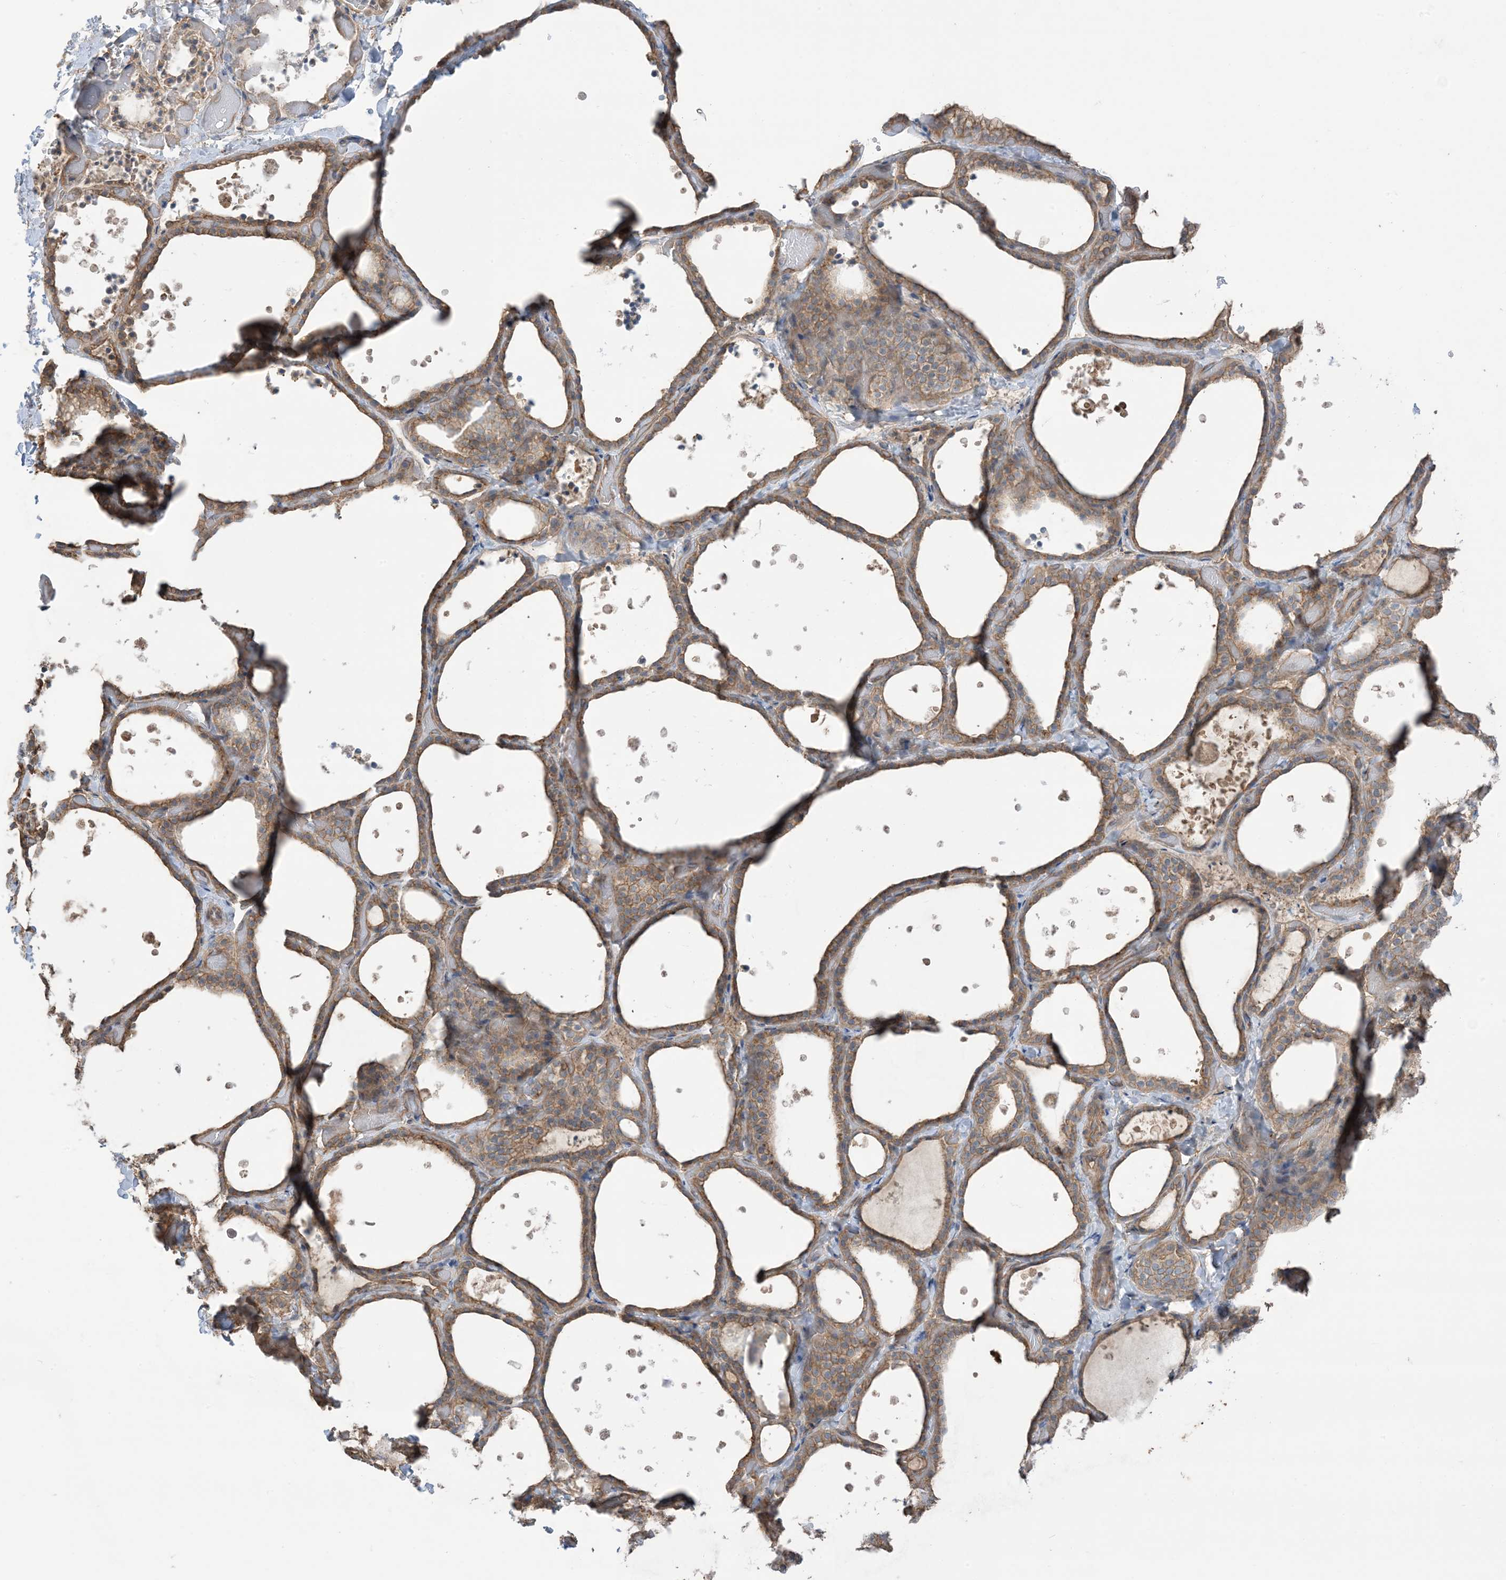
{"staining": {"intensity": "moderate", "quantity": "25%-75%", "location": "cytoplasmic/membranous"}, "tissue": "thyroid gland", "cell_type": "Glandular cells", "image_type": "normal", "snomed": [{"axis": "morphology", "description": "Normal tissue, NOS"}, {"axis": "topography", "description": "Thyroid gland"}], "caption": "Immunohistochemistry micrograph of normal thyroid gland stained for a protein (brown), which displays medium levels of moderate cytoplasmic/membranous expression in about 25%-75% of glandular cells.", "gene": "CCNY", "patient": {"sex": "female", "age": 44}}